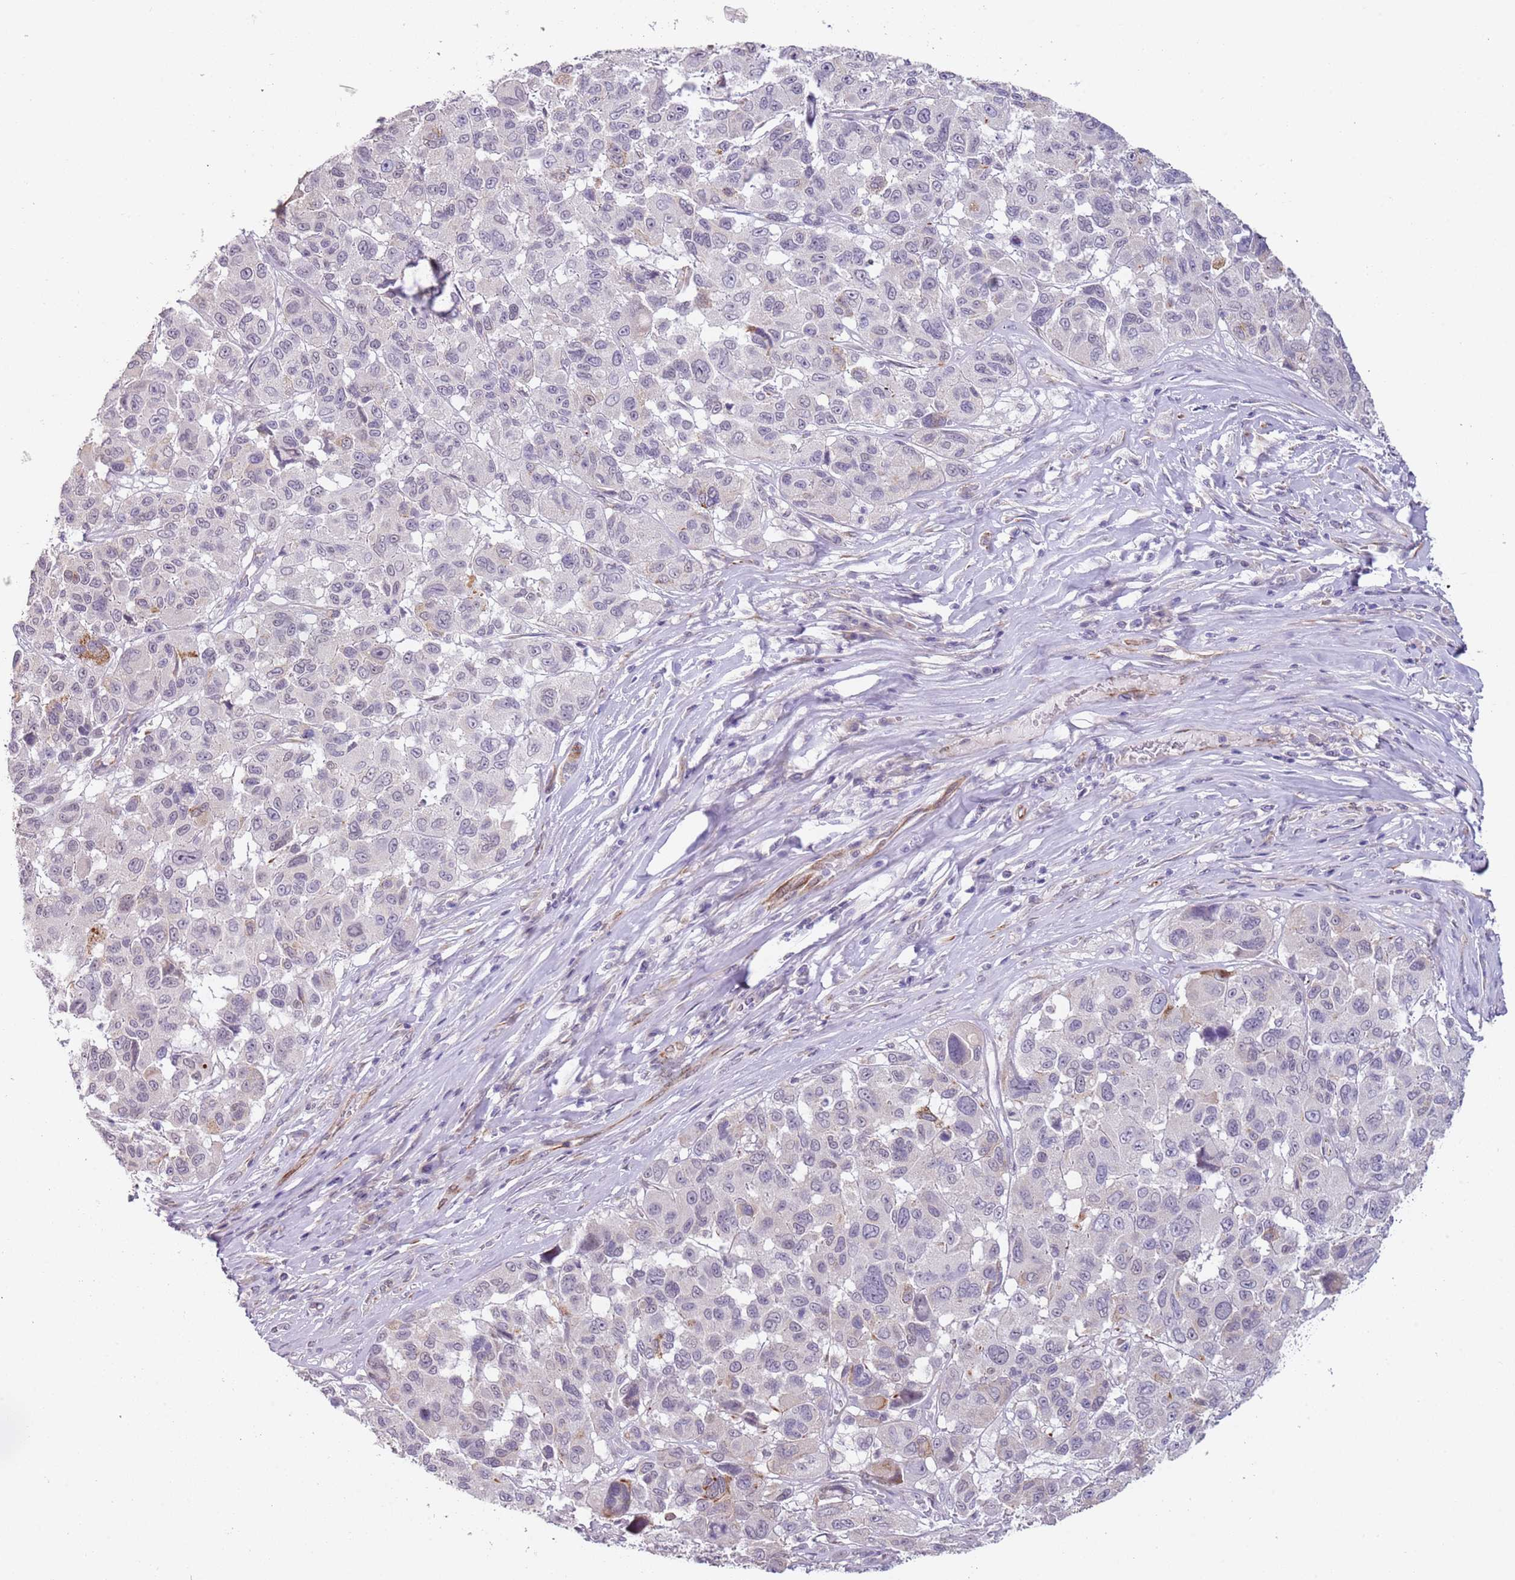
{"staining": {"intensity": "negative", "quantity": "none", "location": "none"}, "tissue": "melanoma", "cell_type": "Tumor cells", "image_type": "cancer", "snomed": [{"axis": "morphology", "description": "Malignant melanoma, NOS"}, {"axis": "topography", "description": "Skin"}], "caption": "Immunohistochemistry (IHC) of human malignant melanoma reveals no positivity in tumor cells.", "gene": "NBPF3", "patient": {"sex": "female", "age": 66}}